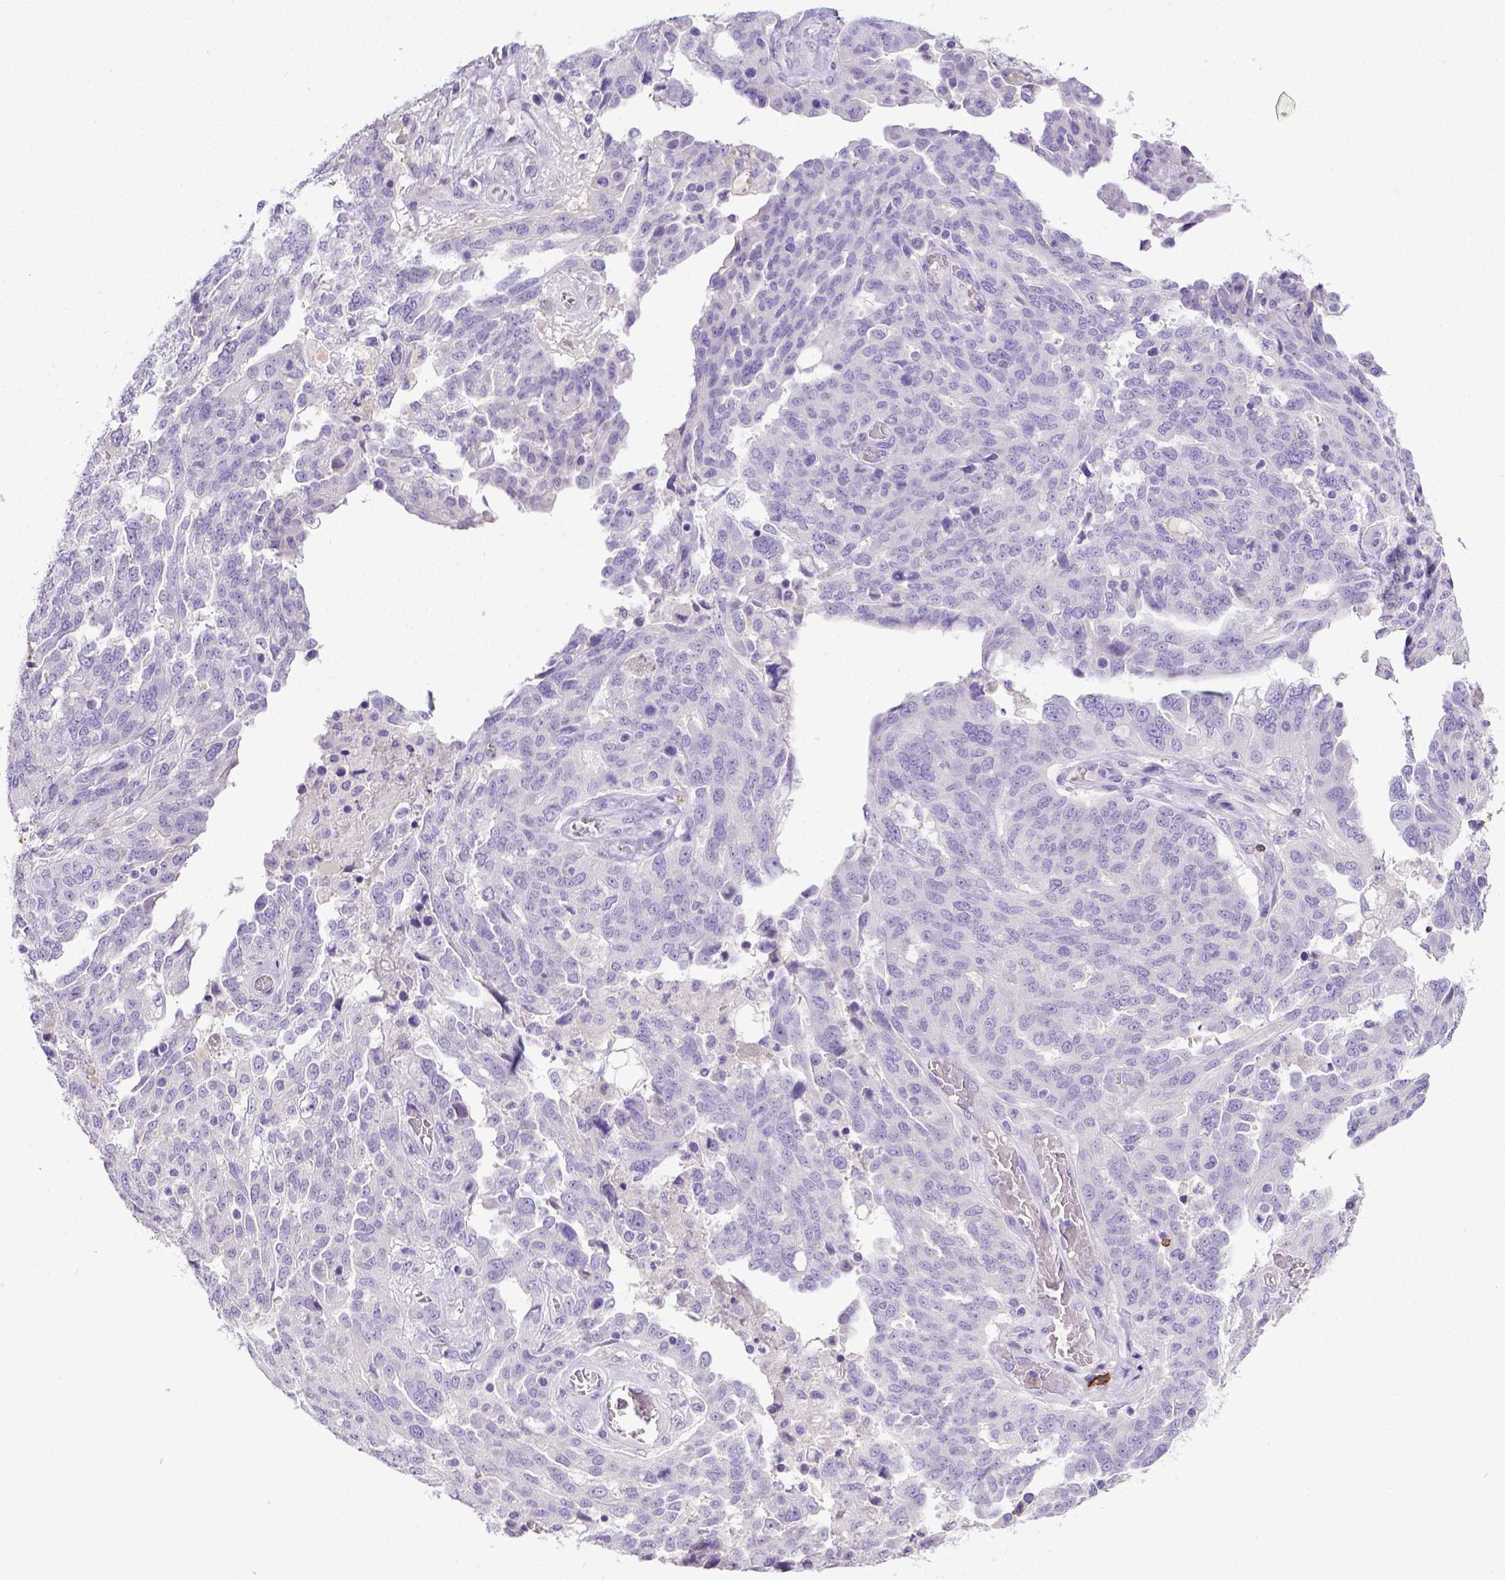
{"staining": {"intensity": "negative", "quantity": "none", "location": "none"}, "tissue": "ovarian cancer", "cell_type": "Tumor cells", "image_type": "cancer", "snomed": [{"axis": "morphology", "description": "Cystadenocarcinoma, serous, NOS"}, {"axis": "topography", "description": "Ovary"}], "caption": "Tumor cells show no significant staining in ovarian cancer (serous cystadenocarcinoma). The staining is performed using DAB (3,3'-diaminobenzidine) brown chromogen with nuclei counter-stained in using hematoxylin.", "gene": "B3GAT1", "patient": {"sex": "female", "age": 67}}